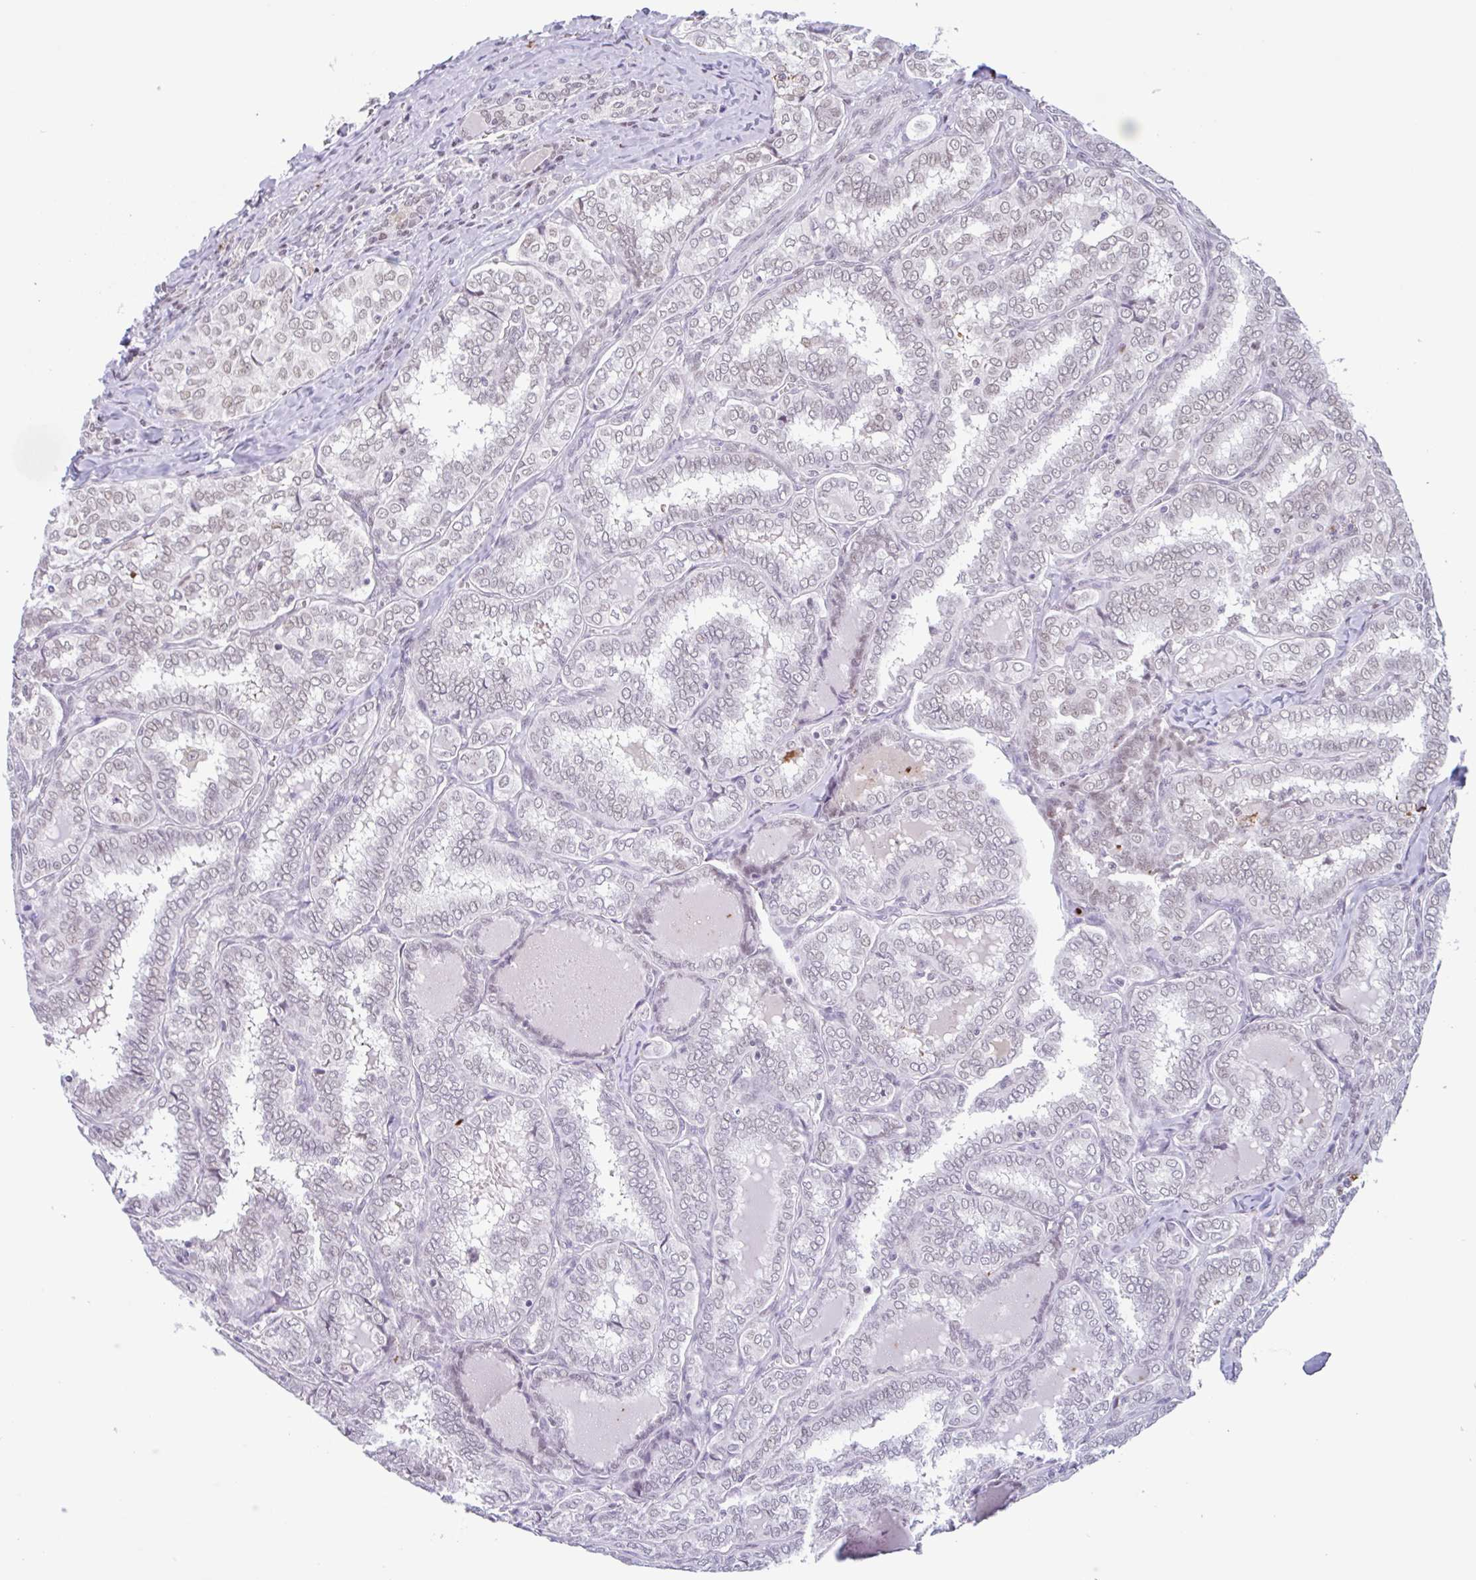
{"staining": {"intensity": "weak", "quantity": "25%-75%", "location": "nuclear"}, "tissue": "thyroid cancer", "cell_type": "Tumor cells", "image_type": "cancer", "snomed": [{"axis": "morphology", "description": "Papillary adenocarcinoma, NOS"}, {"axis": "topography", "description": "Thyroid gland"}], "caption": "A micrograph of thyroid papillary adenocarcinoma stained for a protein reveals weak nuclear brown staining in tumor cells. (DAB IHC, brown staining for protein, blue staining for nuclei).", "gene": "PLG", "patient": {"sex": "female", "age": 30}}